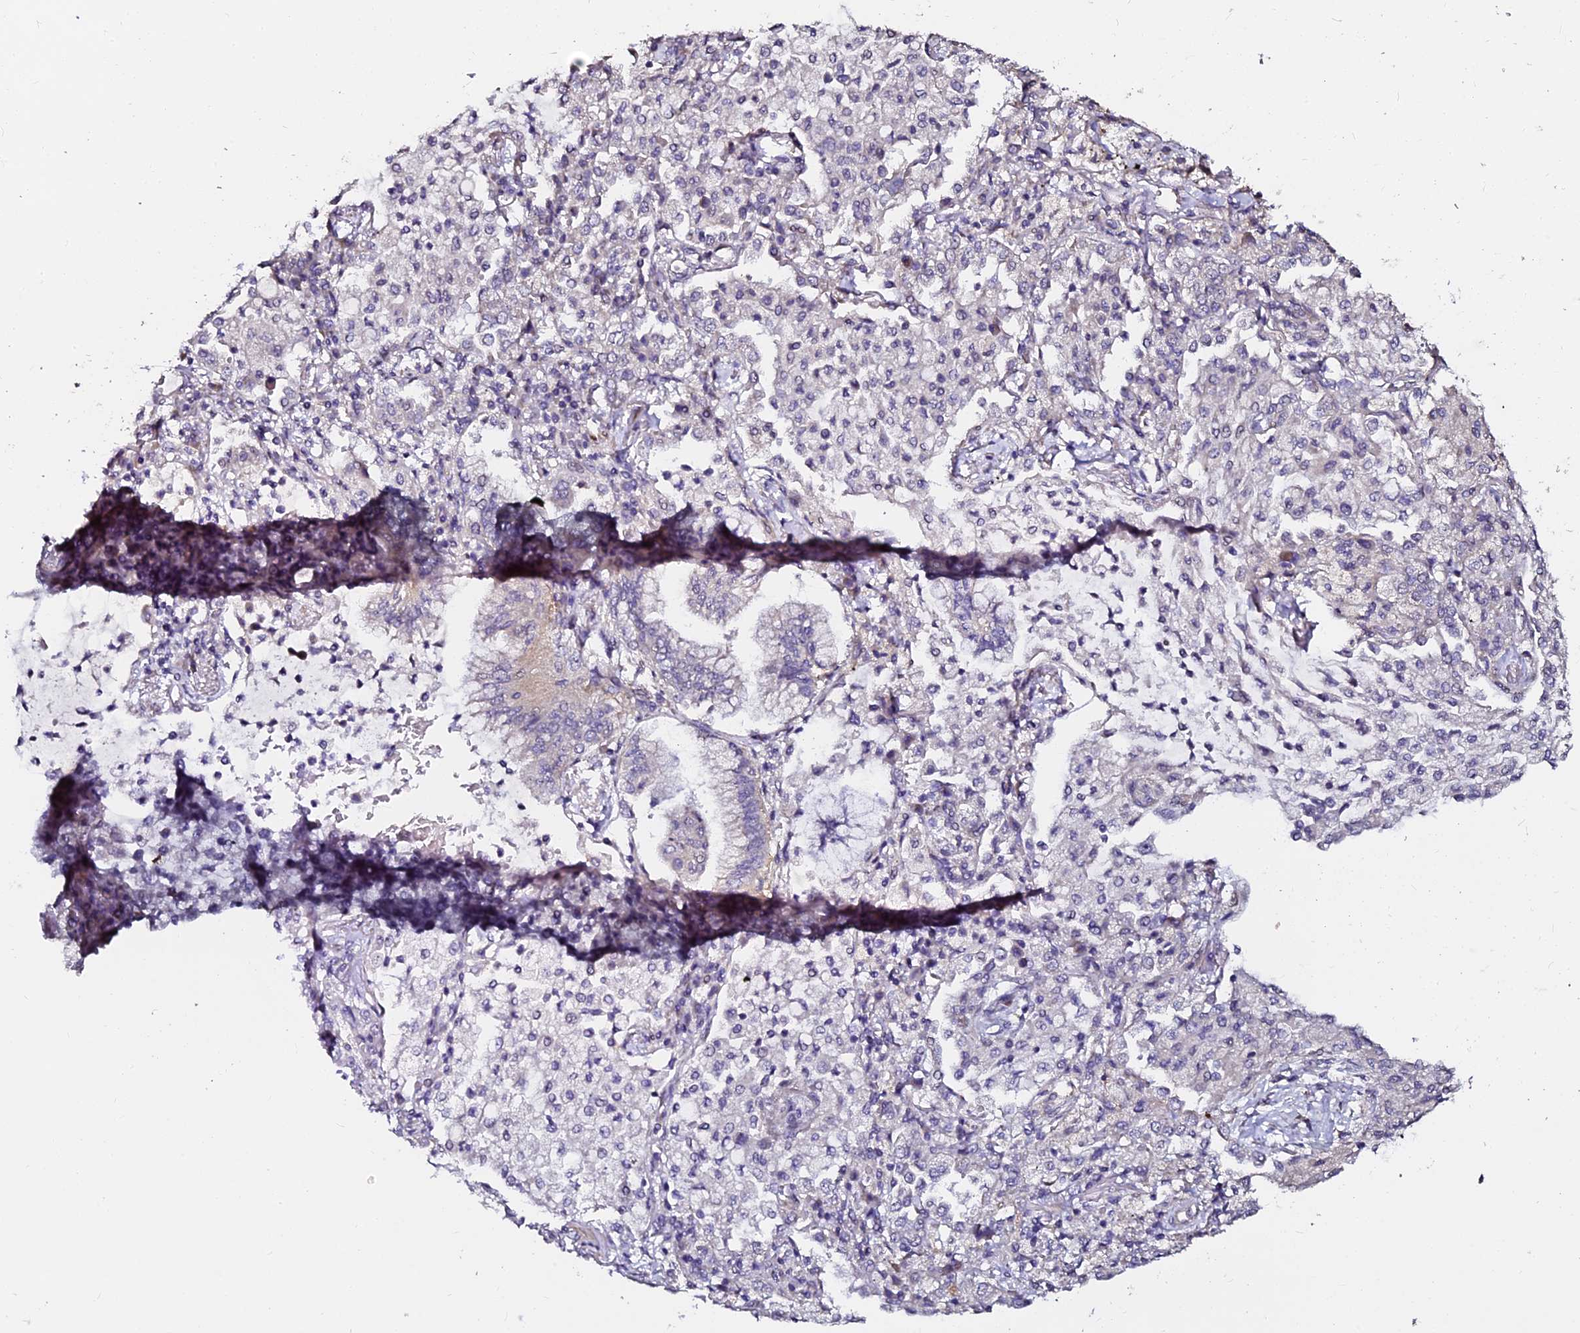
{"staining": {"intensity": "negative", "quantity": "none", "location": "none"}, "tissue": "lung cancer", "cell_type": "Tumor cells", "image_type": "cancer", "snomed": [{"axis": "morphology", "description": "Adenocarcinoma, NOS"}, {"axis": "topography", "description": "Lung"}], "caption": "The IHC micrograph has no significant positivity in tumor cells of lung adenocarcinoma tissue.", "gene": "GPN3", "patient": {"sex": "female", "age": 70}}